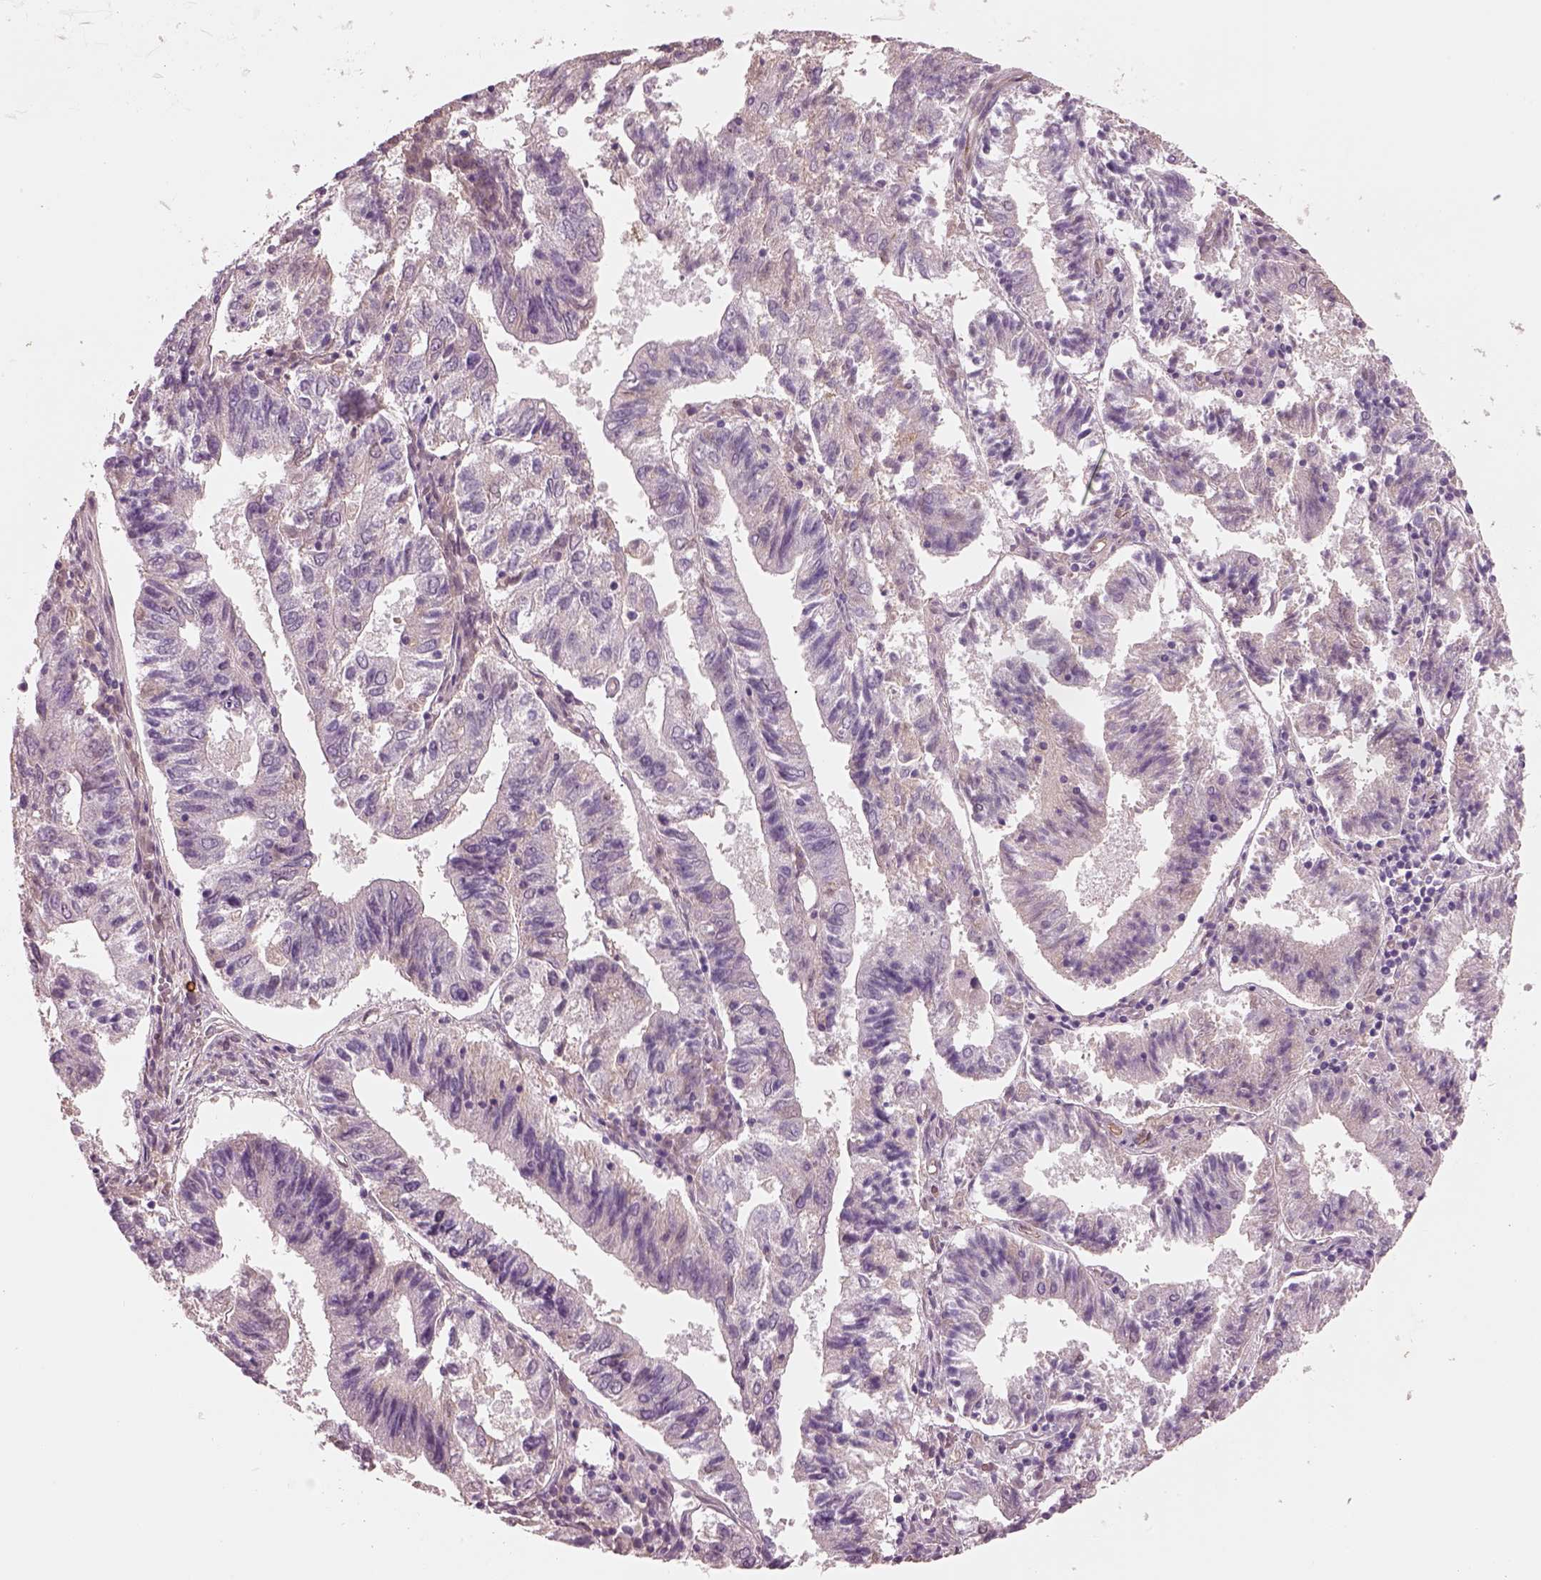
{"staining": {"intensity": "negative", "quantity": "none", "location": "none"}, "tissue": "endometrial cancer", "cell_type": "Tumor cells", "image_type": "cancer", "snomed": [{"axis": "morphology", "description": "Adenocarcinoma, NOS"}, {"axis": "topography", "description": "Endometrium"}], "caption": "Micrograph shows no protein staining in tumor cells of endometrial adenocarcinoma tissue.", "gene": "IGLL1", "patient": {"sex": "female", "age": 82}}